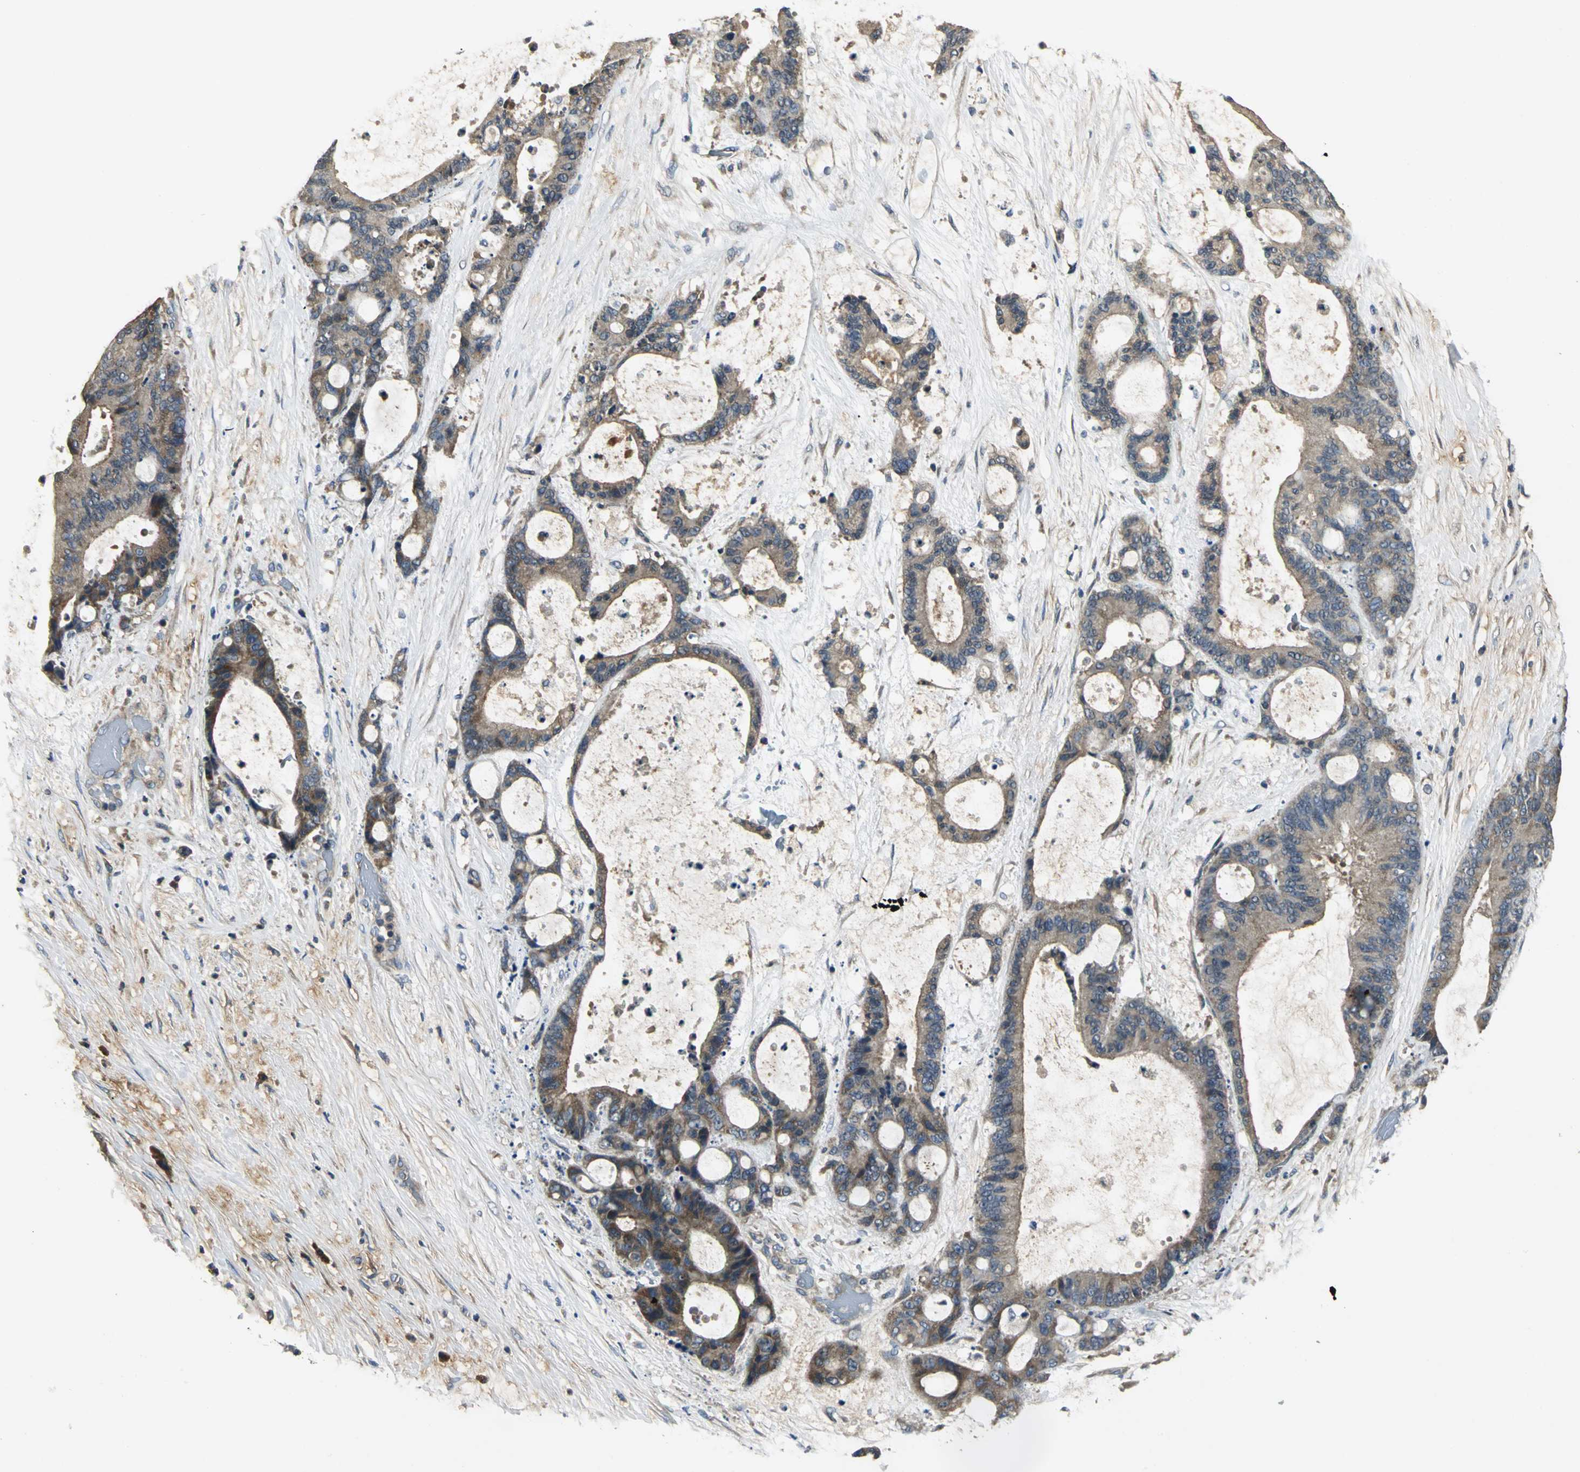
{"staining": {"intensity": "moderate", "quantity": ">75%", "location": "cytoplasmic/membranous"}, "tissue": "liver cancer", "cell_type": "Tumor cells", "image_type": "cancer", "snomed": [{"axis": "morphology", "description": "Cholangiocarcinoma"}, {"axis": "topography", "description": "Liver"}], "caption": "Brown immunohistochemical staining in liver cancer (cholangiocarcinoma) displays moderate cytoplasmic/membranous positivity in approximately >75% of tumor cells.", "gene": "IRF3", "patient": {"sex": "female", "age": 73}}